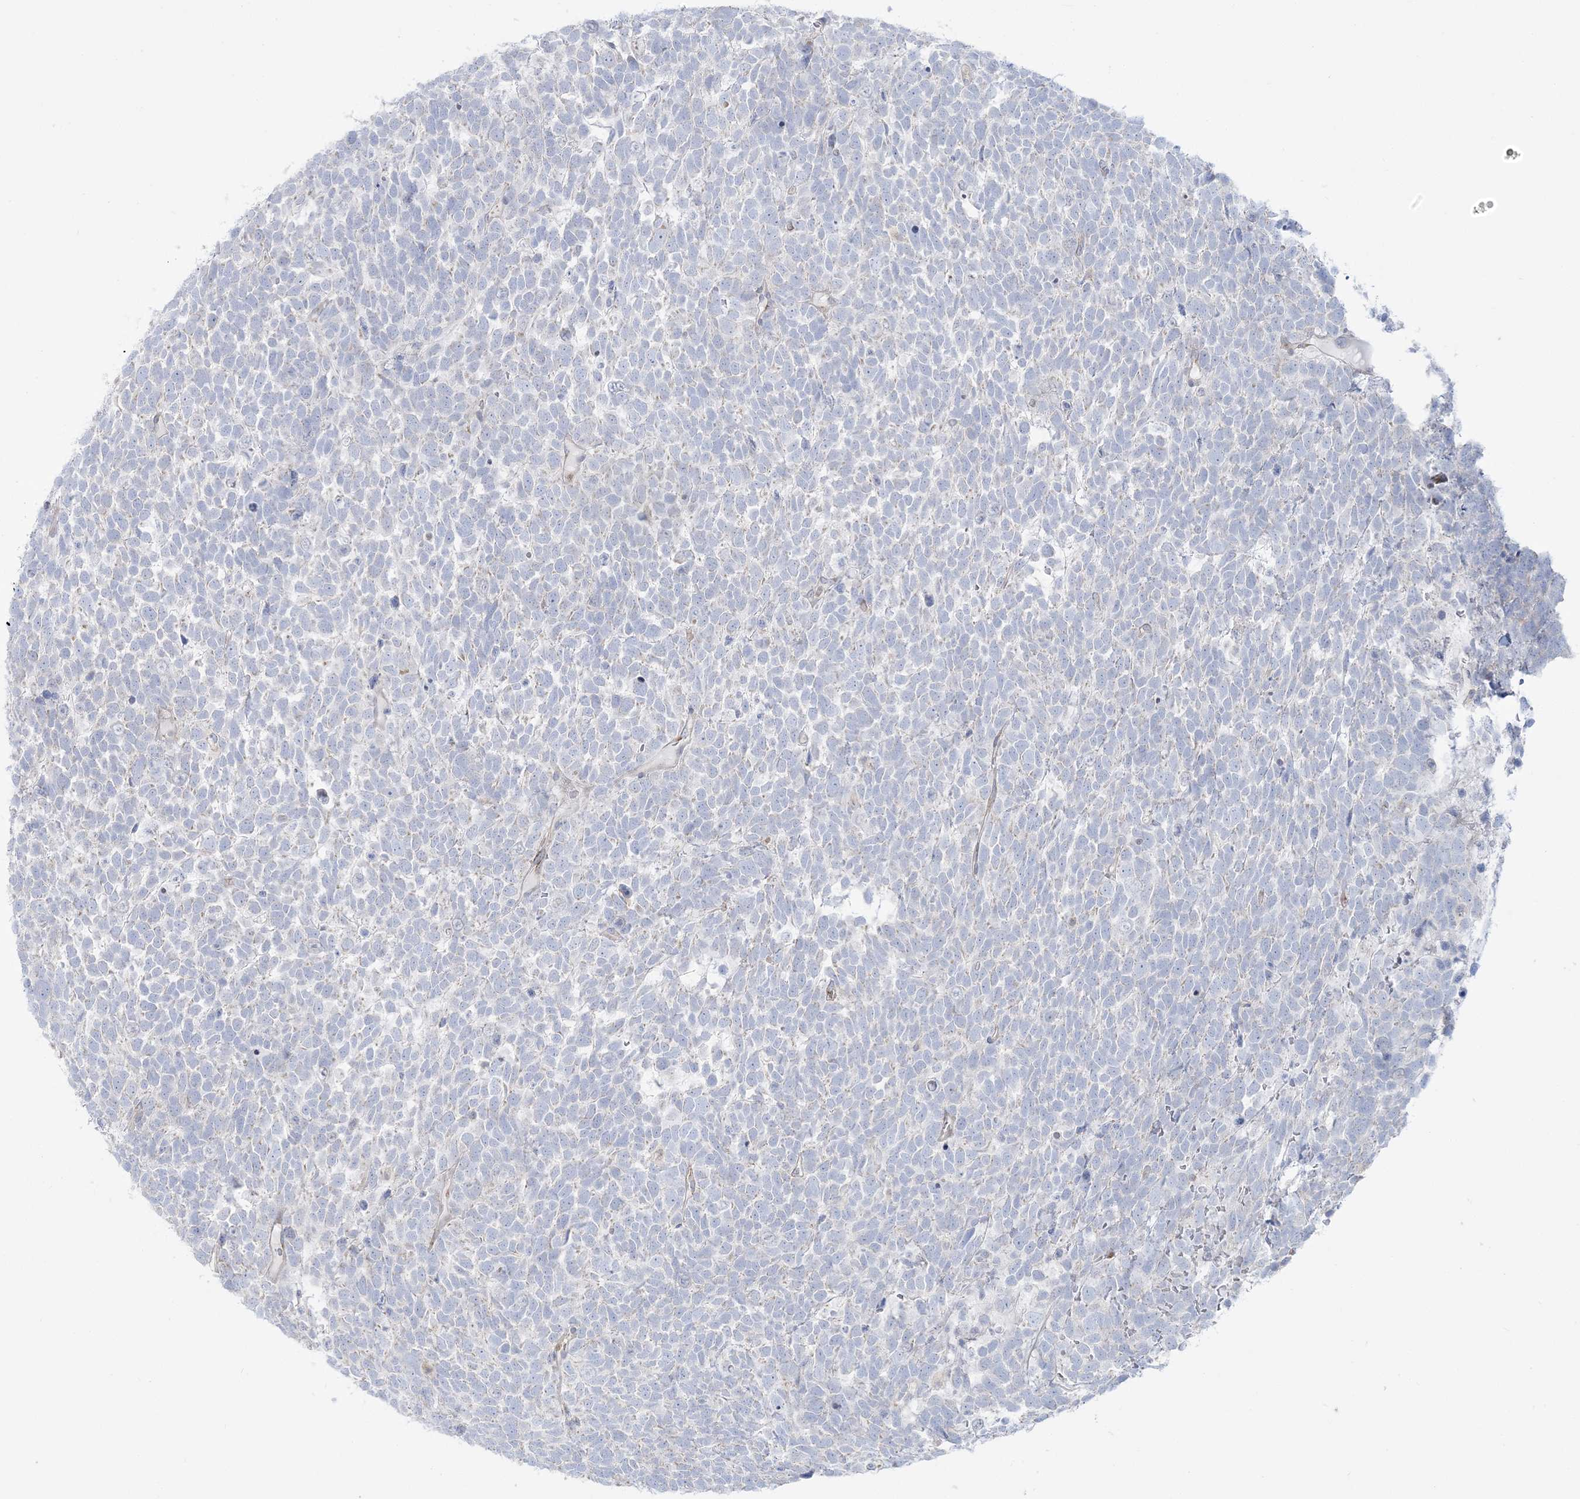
{"staining": {"intensity": "negative", "quantity": "none", "location": "none"}, "tissue": "urothelial cancer", "cell_type": "Tumor cells", "image_type": "cancer", "snomed": [{"axis": "morphology", "description": "Urothelial carcinoma, High grade"}, {"axis": "topography", "description": "Urinary bladder"}], "caption": "Micrograph shows no significant protein staining in tumor cells of urothelial cancer.", "gene": "INPP1", "patient": {"sex": "female", "age": 82}}